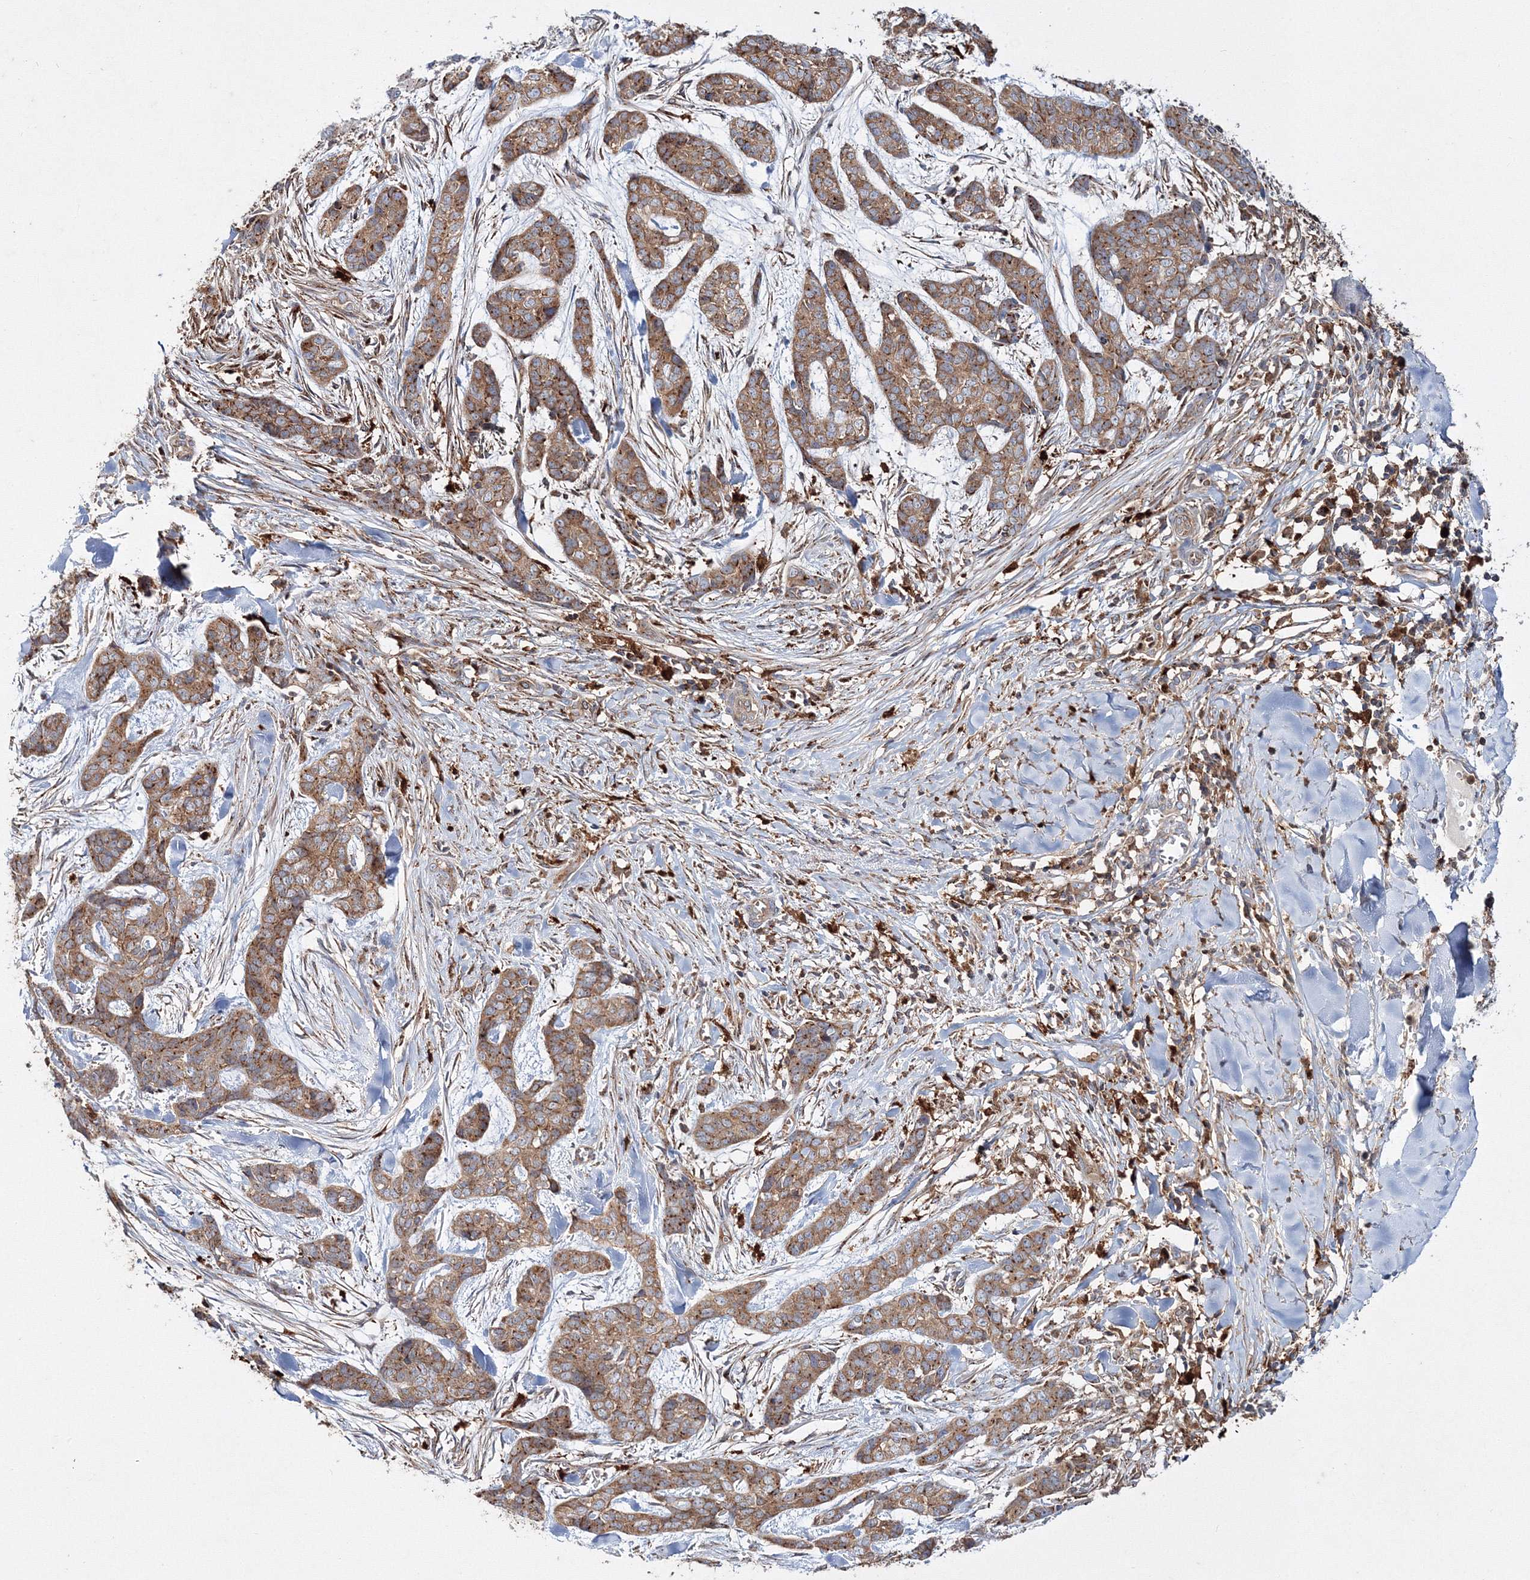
{"staining": {"intensity": "moderate", "quantity": ">75%", "location": "cytoplasmic/membranous"}, "tissue": "skin cancer", "cell_type": "Tumor cells", "image_type": "cancer", "snomed": [{"axis": "morphology", "description": "Basal cell carcinoma"}, {"axis": "topography", "description": "Skin"}], "caption": "A histopathology image showing moderate cytoplasmic/membranous positivity in about >75% of tumor cells in skin cancer (basal cell carcinoma), as visualized by brown immunohistochemical staining.", "gene": "ARCN1", "patient": {"sex": "female", "age": 64}}